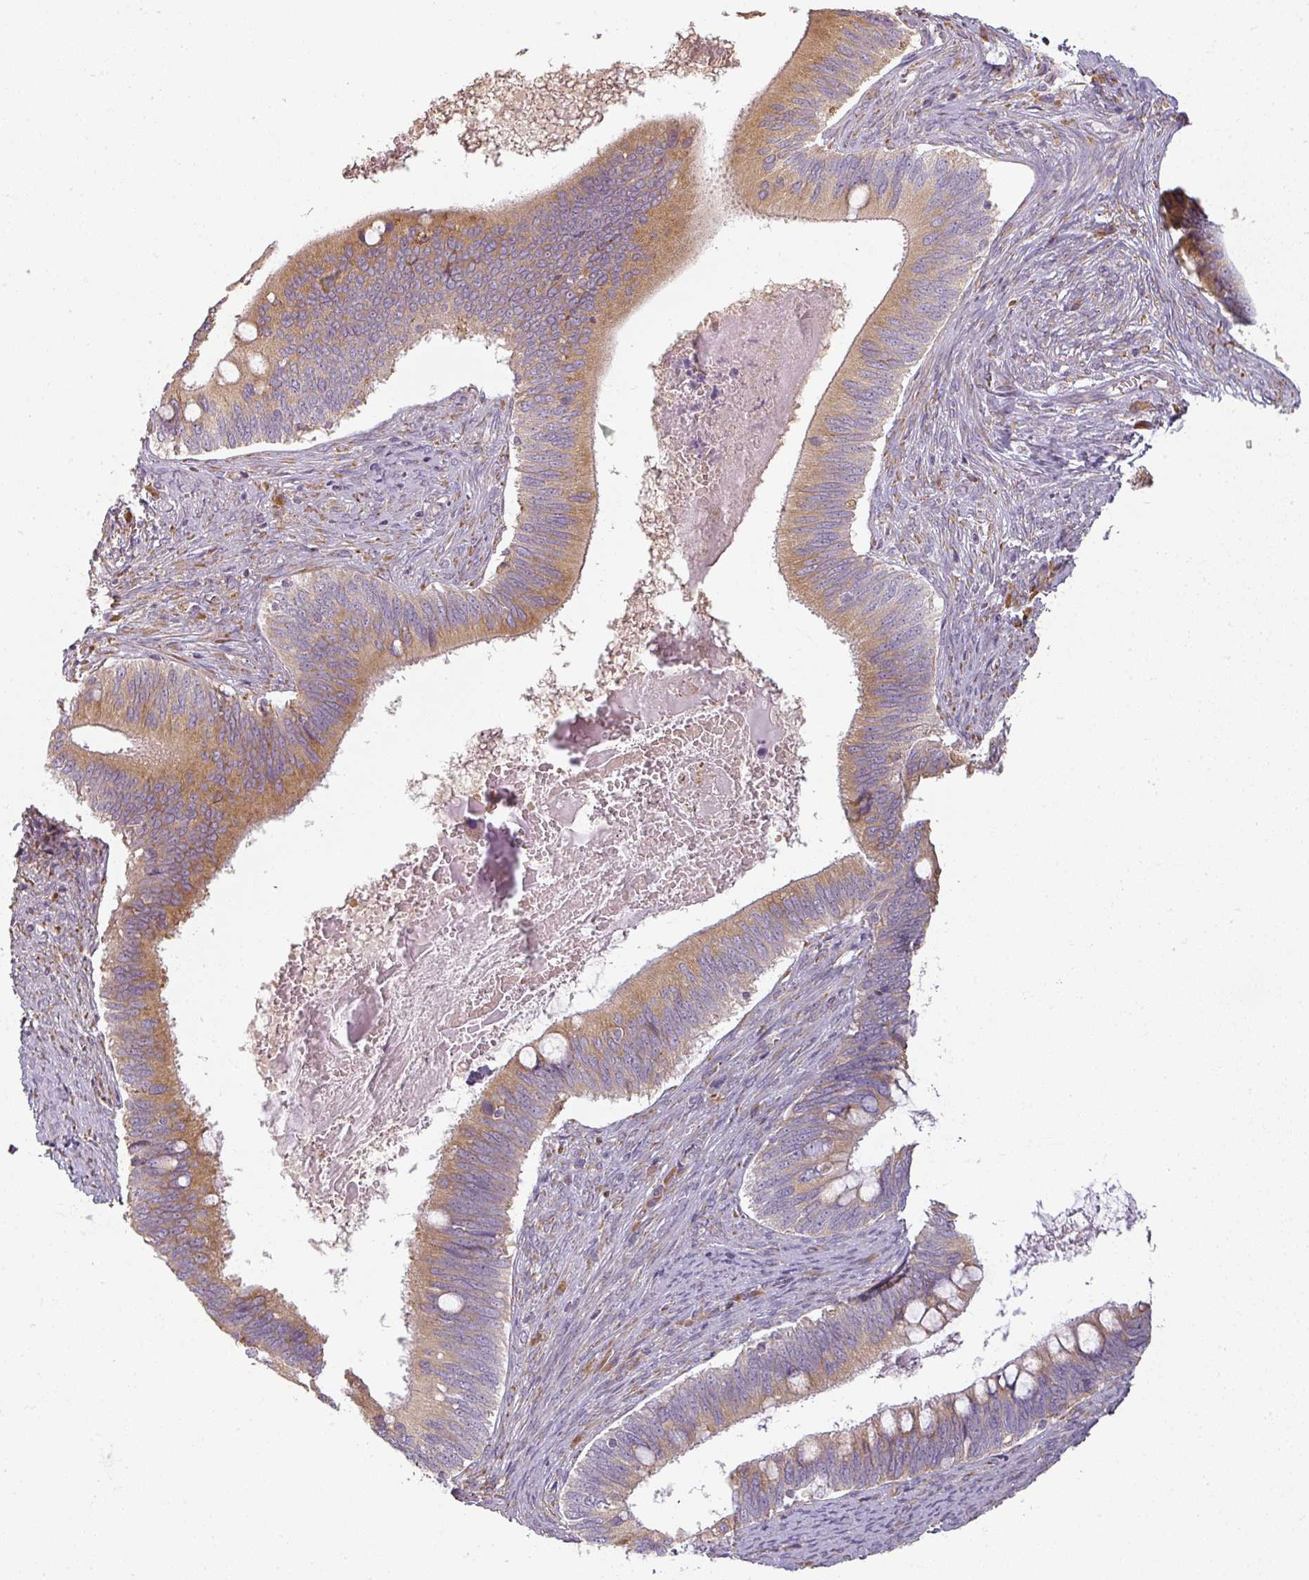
{"staining": {"intensity": "moderate", "quantity": "25%-75%", "location": "cytoplasmic/membranous"}, "tissue": "cervical cancer", "cell_type": "Tumor cells", "image_type": "cancer", "snomed": [{"axis": "morphology", "description": "Adenocarcinoma, NOS"}, {"axis": "topography", "description": "Cervix"}], "caption": "Approximately 25%-75% of tumor cells in cervical adenocarcinoma demonstrate moderate cytoplasmic/membranous protein staining as visualized by brown immunohistochemical staining.", "gene": "CCDC144A", "patient": {"sex": "female", "age": 42}}